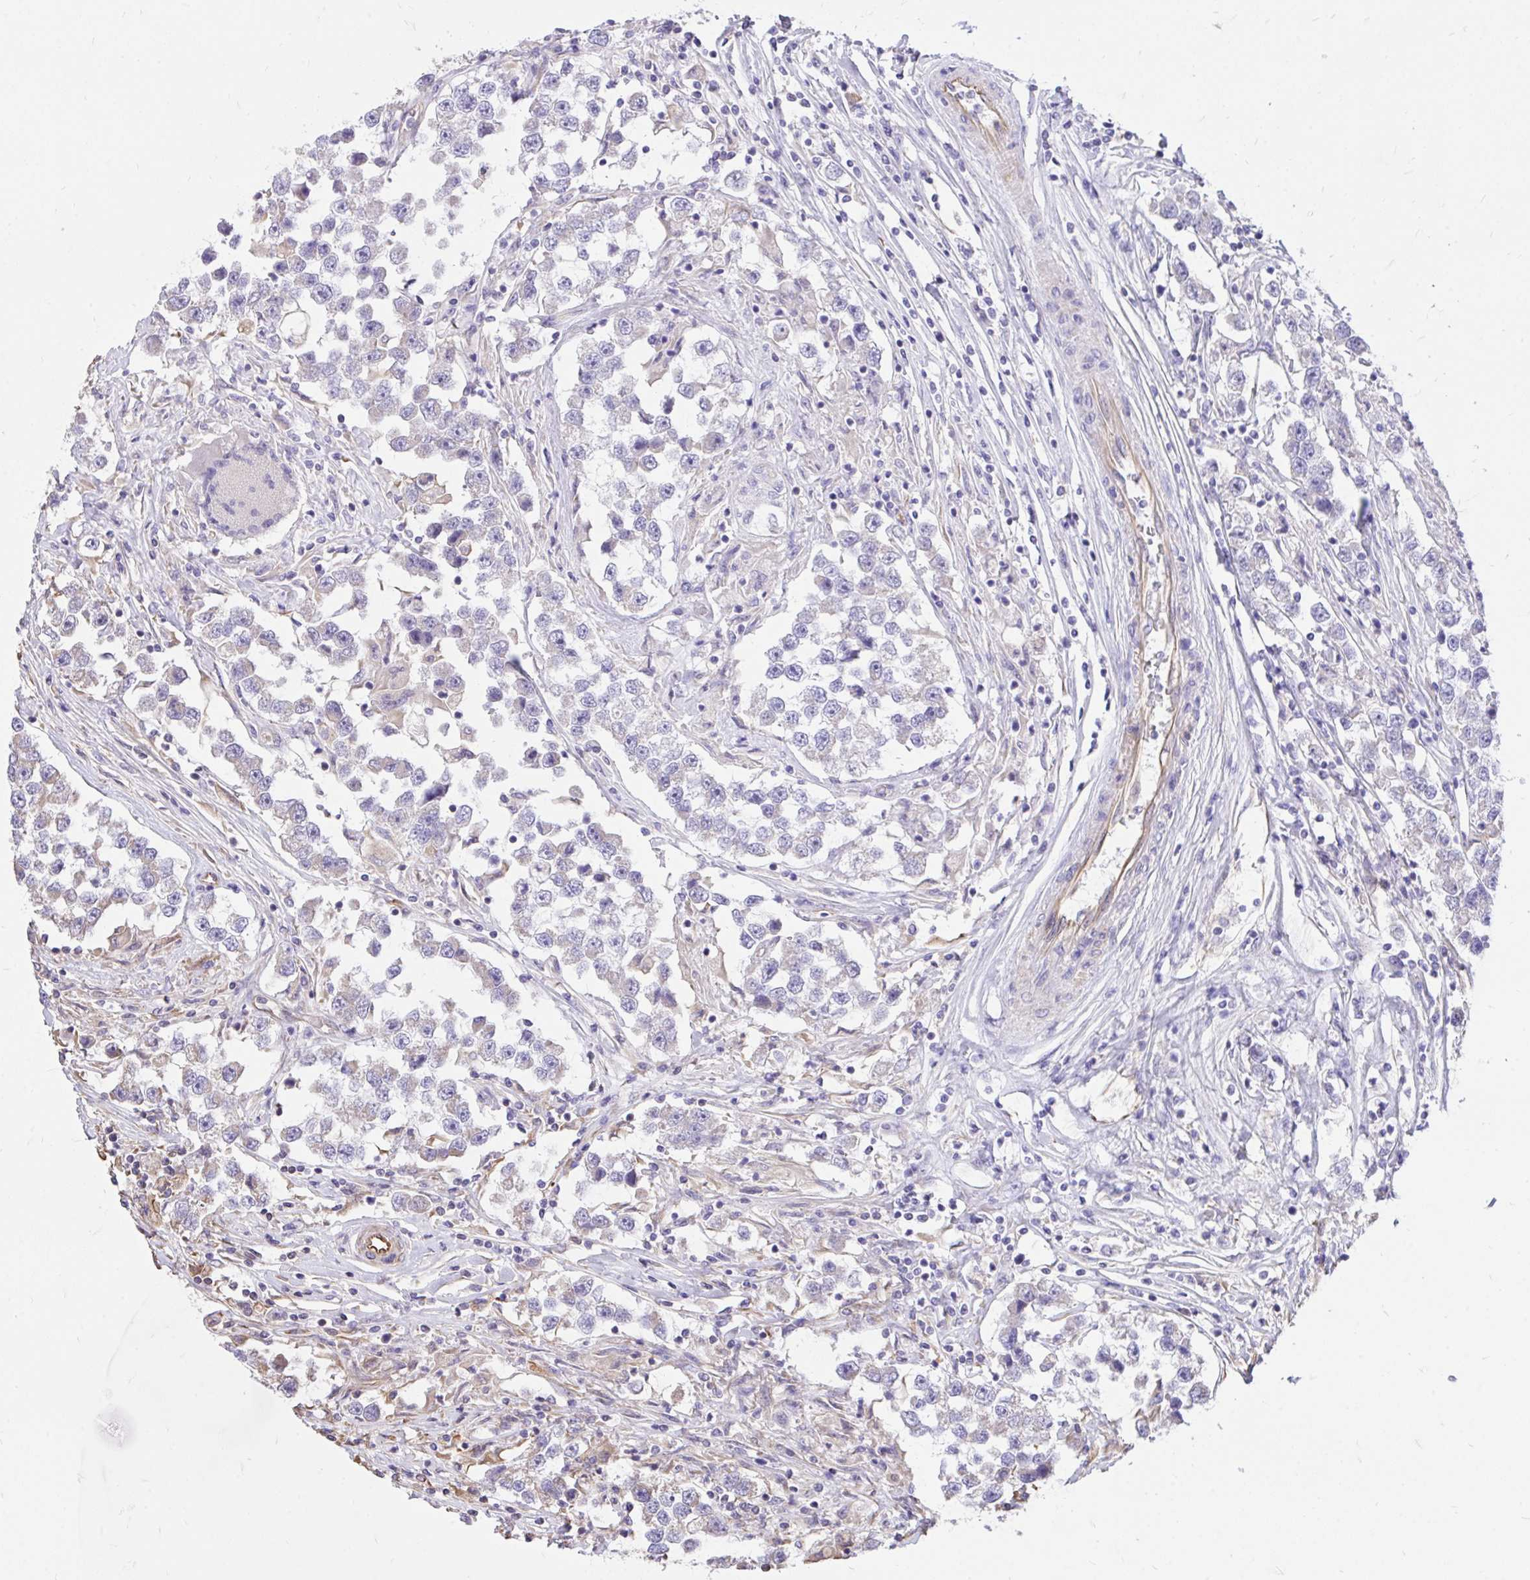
{"staining": {"intensity": "negative", "quantity": "none", "location": "none"}, "tissue": "testis cancer", "cell_type": "Tumor cells", "image_type": "cancer", "snomed": [{"axis": "morphology", "description": "Seminoma, NOS"}, {"axis": "topography", "description": "Testis"}], "caption": "DAB (3,3'-diaminobenzidine) immunohistochemical staining of human testis cancer demonstrates no significant staining in tumor cells. (DAB (3,3'-diaminobenzidine) IHC visualized using brightfield microscopy, high magnification).", "gene": "RNF103", "patient": {"sex": "male", "age": 46}}